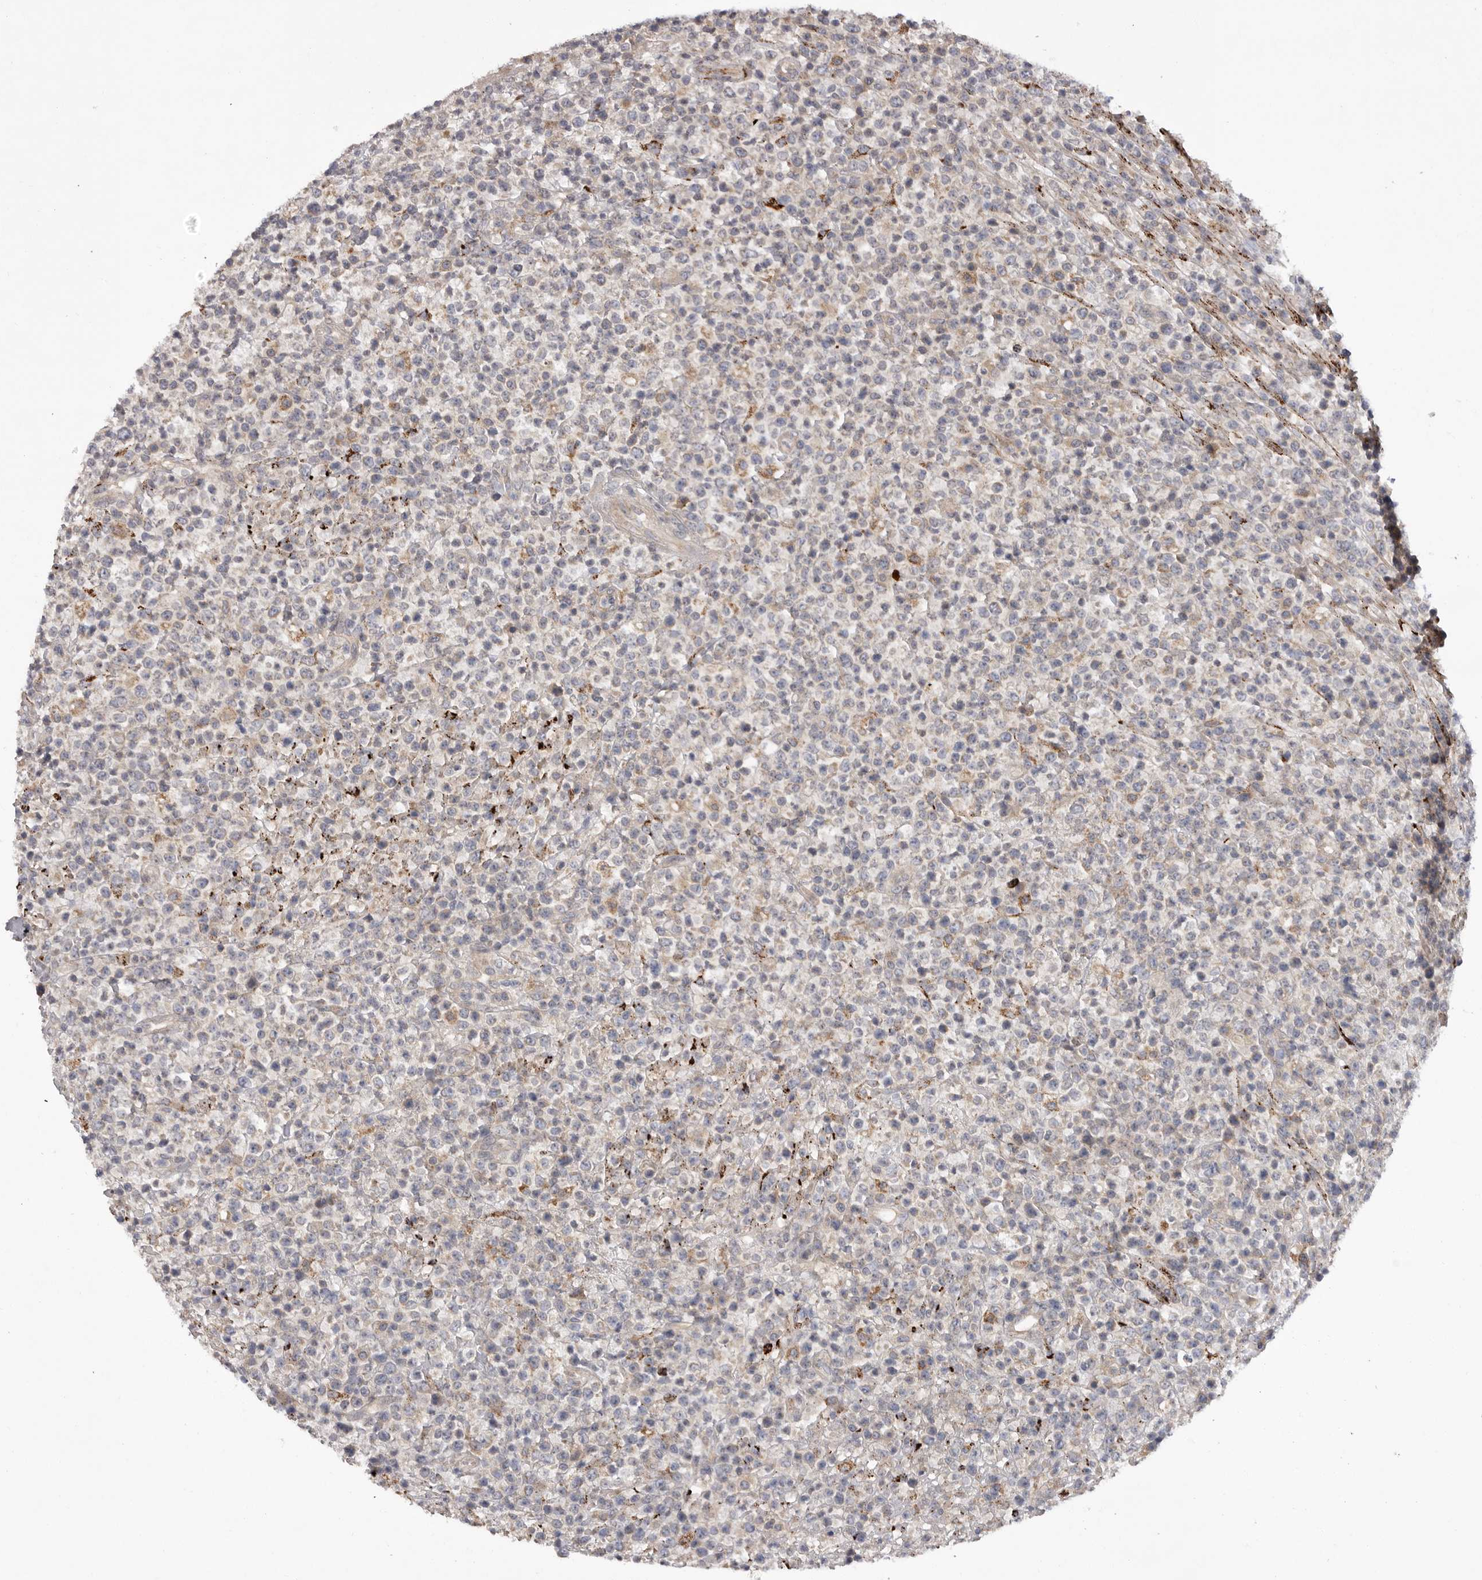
{"staining": {"intensity": "negative", "quantity": "none", "location": "none"}, "tissue": "lymphoma", "cell_type": "Tumor cells", "image_type": "cancer", "snomed": [{"axis": "morphology", "description": "Malignant lymphoma, non-Hodgkin's type, High grade"}, {"axis": "topography", "description": "Colon"}], "caption": "Immunohistochemistry of human lymphoma displays no staining in tumor cells. The staining is performed using DAB brown chromogen with nuclei counter-stained in using hematoxylin.", "gene": "DHDDS", "patient": {"sex": "female", "age": 53}}